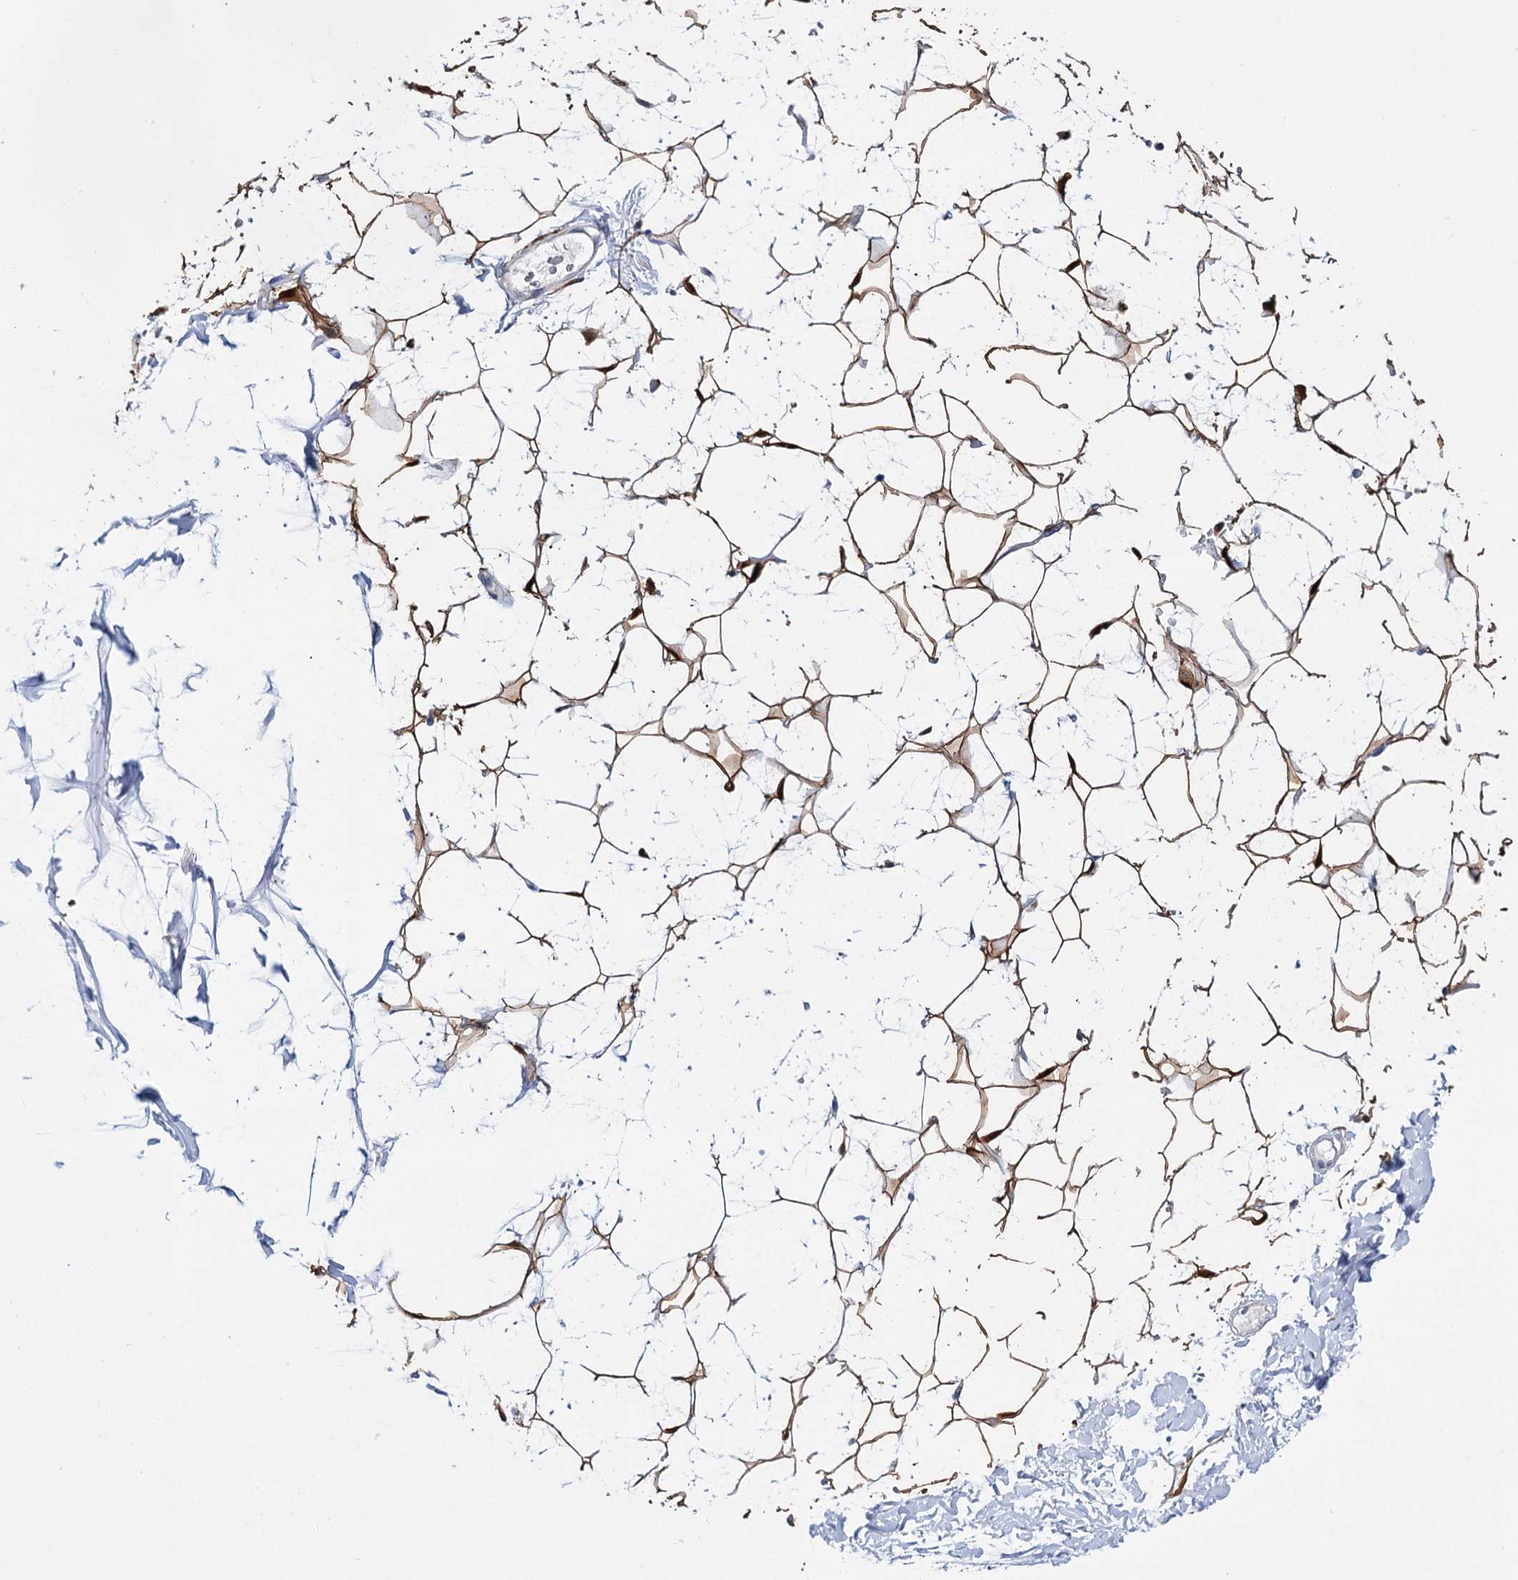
{"staining": {"intensity": "strong", "quantity": ">75%", "location": "cytoplasmic/membranous,nuclear"}, "tissue": "adipose tissue", "cell_type": "Adipocytes", "image_type": "normal", "snomed": [{"axis": "morphology", "description": "Normal tissue, NOS"}, {"axis": "topography", "description": "Breast"}], "caption": "Adipose tissue stained for a protein displays strong cytoplasmic/membranous,nuclear positivity in adipocytes.", "gene": "LYZL4", "patient": {"sex": "female", "age": 26}}